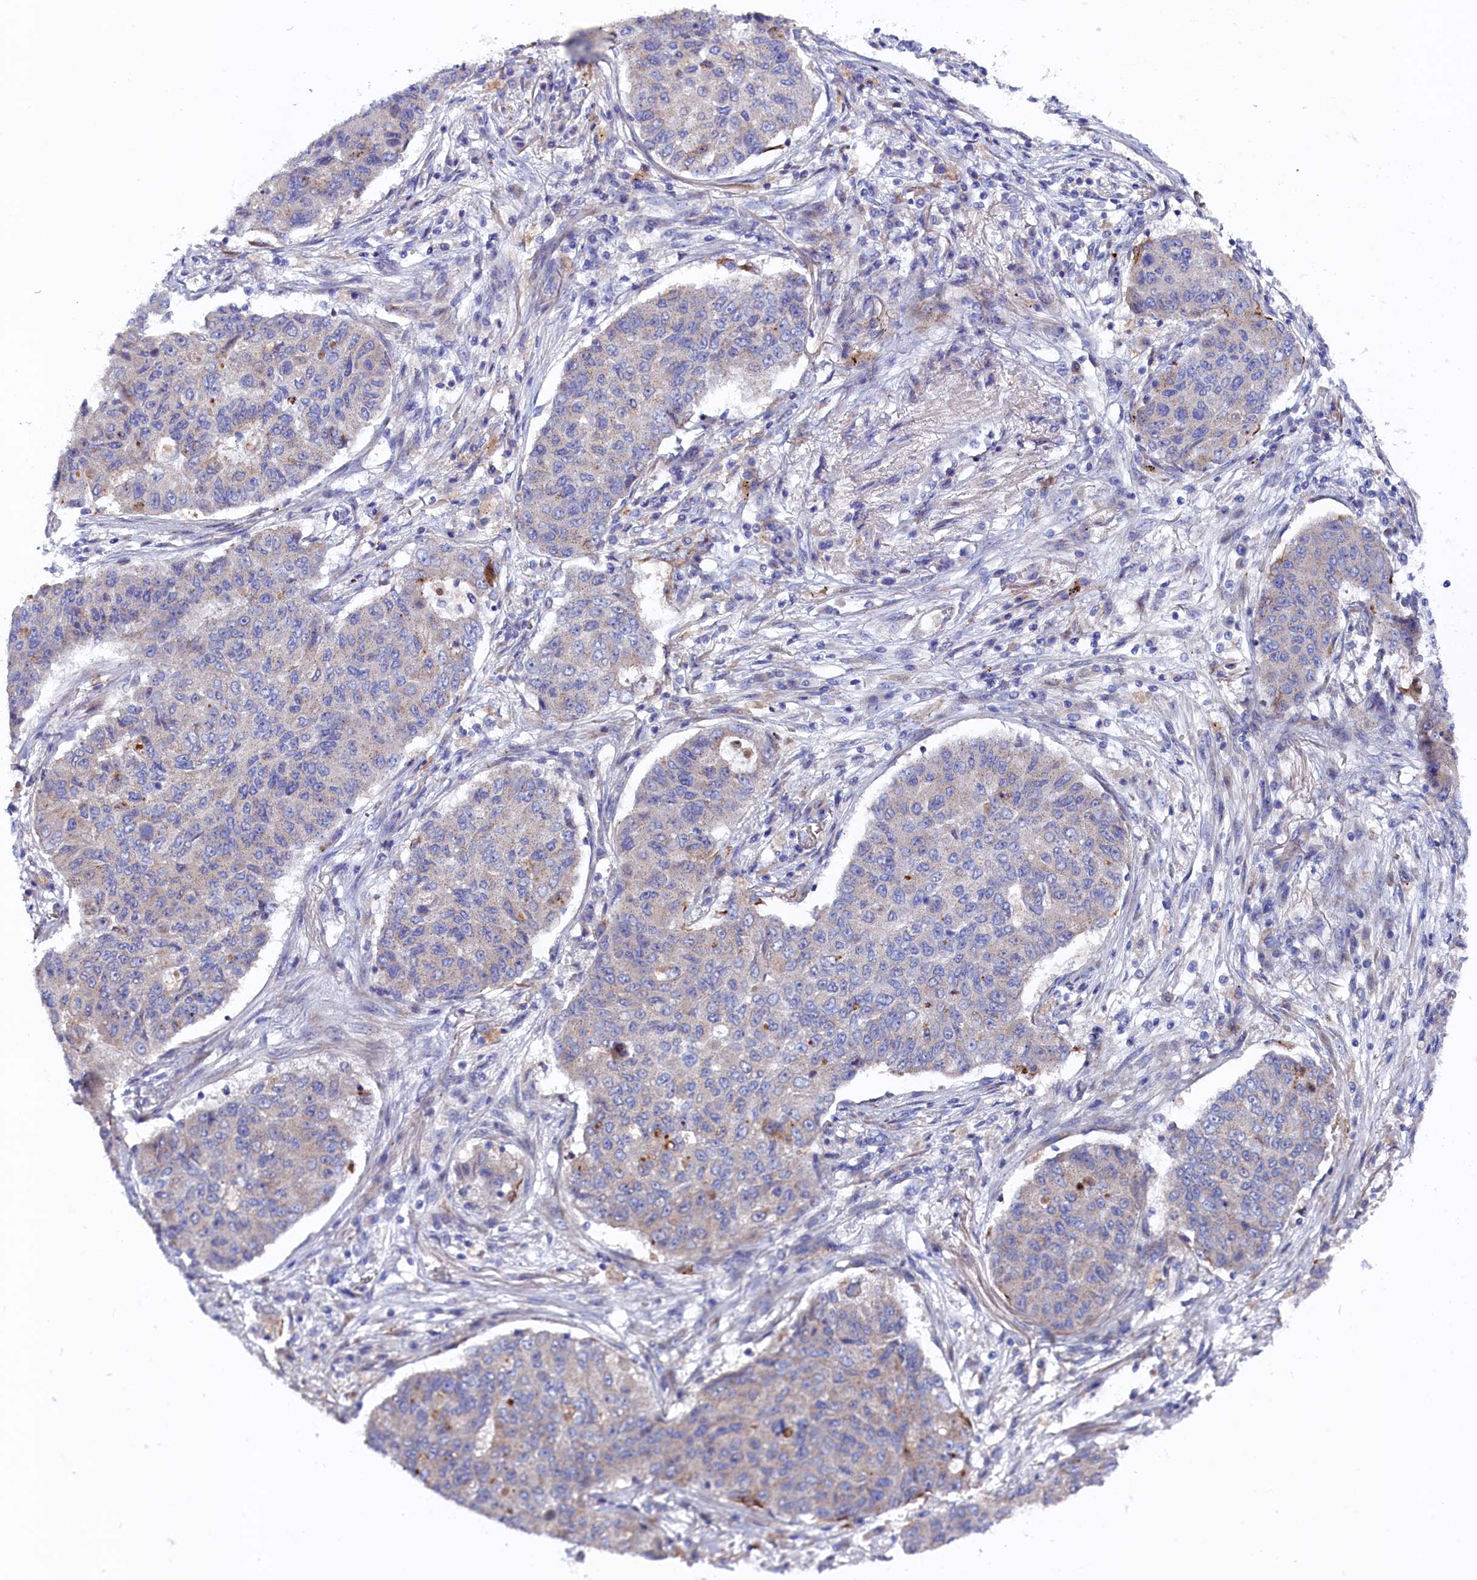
{"staining": {"intensity": "weak", "quantity": "<25%", "location": "cytoplasmic/membranous"}, "tissue": "lung cancer", "cell_type": "Tumor cells", "image_type": "cancer", "snomed": [{"axis": "morphology", "description": "Squamous cell carcinoma, NOS"}, {"axis": "topography", "description": "Lung"}], "caption": "The histopathology image exhibits no significant positivity in tumor cells of squamous cell carcinoma (lung).", "gene": "NUDT7", "patient": {"sex": "male", "age": 74}}